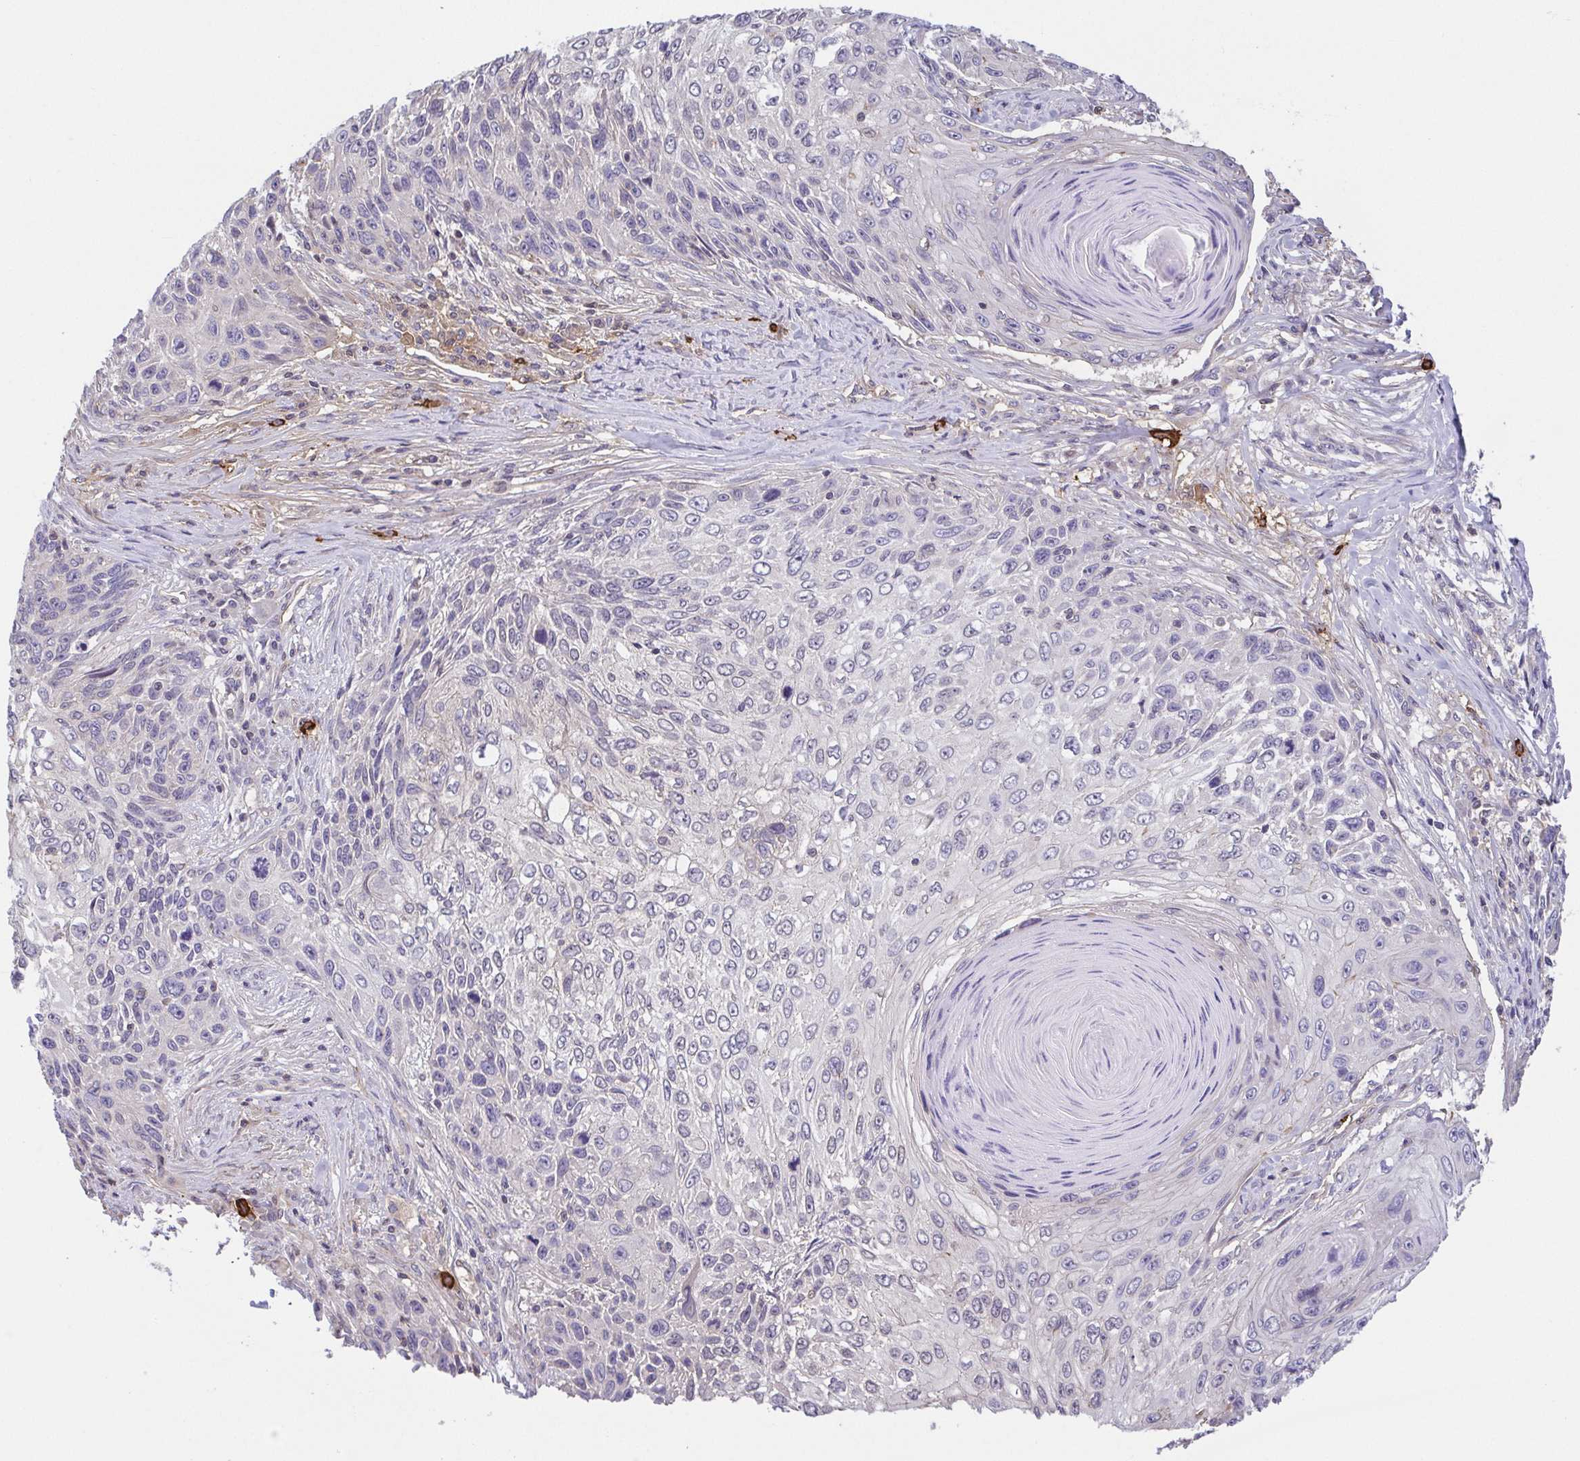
{"staining": {"intensity": "negative", "quantity": "none", "location": "none"}, "tissue": "skin cancer", "cell_type": "Tumor cells", "image_type": "cancer", "snomed": [{"axis": "morphology", "description": "Squamous cell carcinoma, NOS"}, {"axis": "topography", "description": "Skin"}], "caption": "Immunohistochemistry histopathology image of squamous cell carcinoma (skin) stained for a protein (brown), which exhibits no positivity in tumor cells.", "gene": "PREPL", "patient": {"sex": "male", "age": 92}}